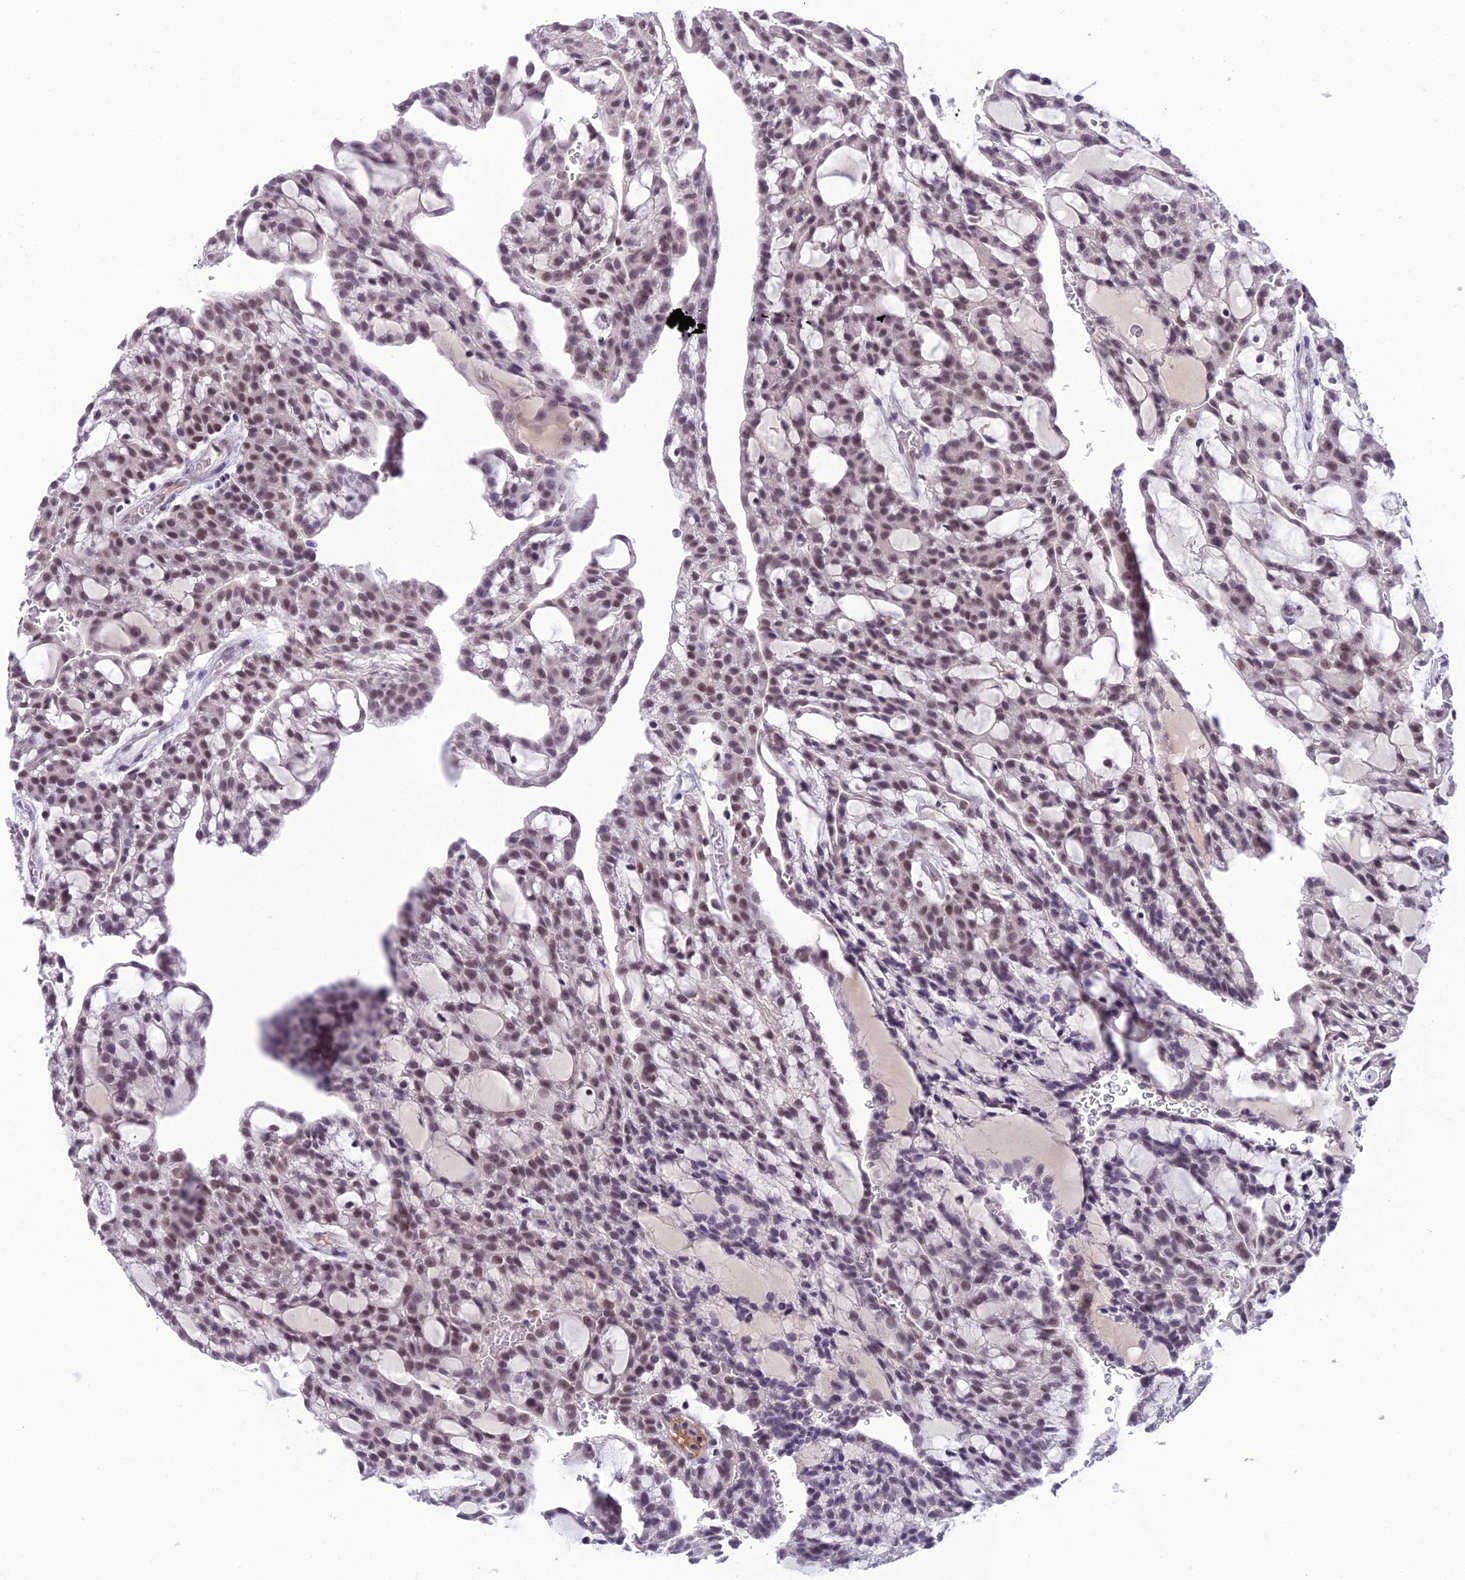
{"staining": {"intensity": "weak", "quantity": ">75%", "location": "nuclear"}, "tissue": "renal cancer", "cell_type": "Tumor cells", "image_type": "cancer", "snomed": [{"axis": "morphology", "description": "Adenocarcinoma, NOS"}, {"axis": "topography", "description": "Kidney"}], "caption": "Tumor cells demonstrate low levels of weak nuclear expression in about >75% of cells in human renal cancer (adenocarcinoma).", "gene": "SH3RF3", "patient": {"sex": "male", "age": 63}}